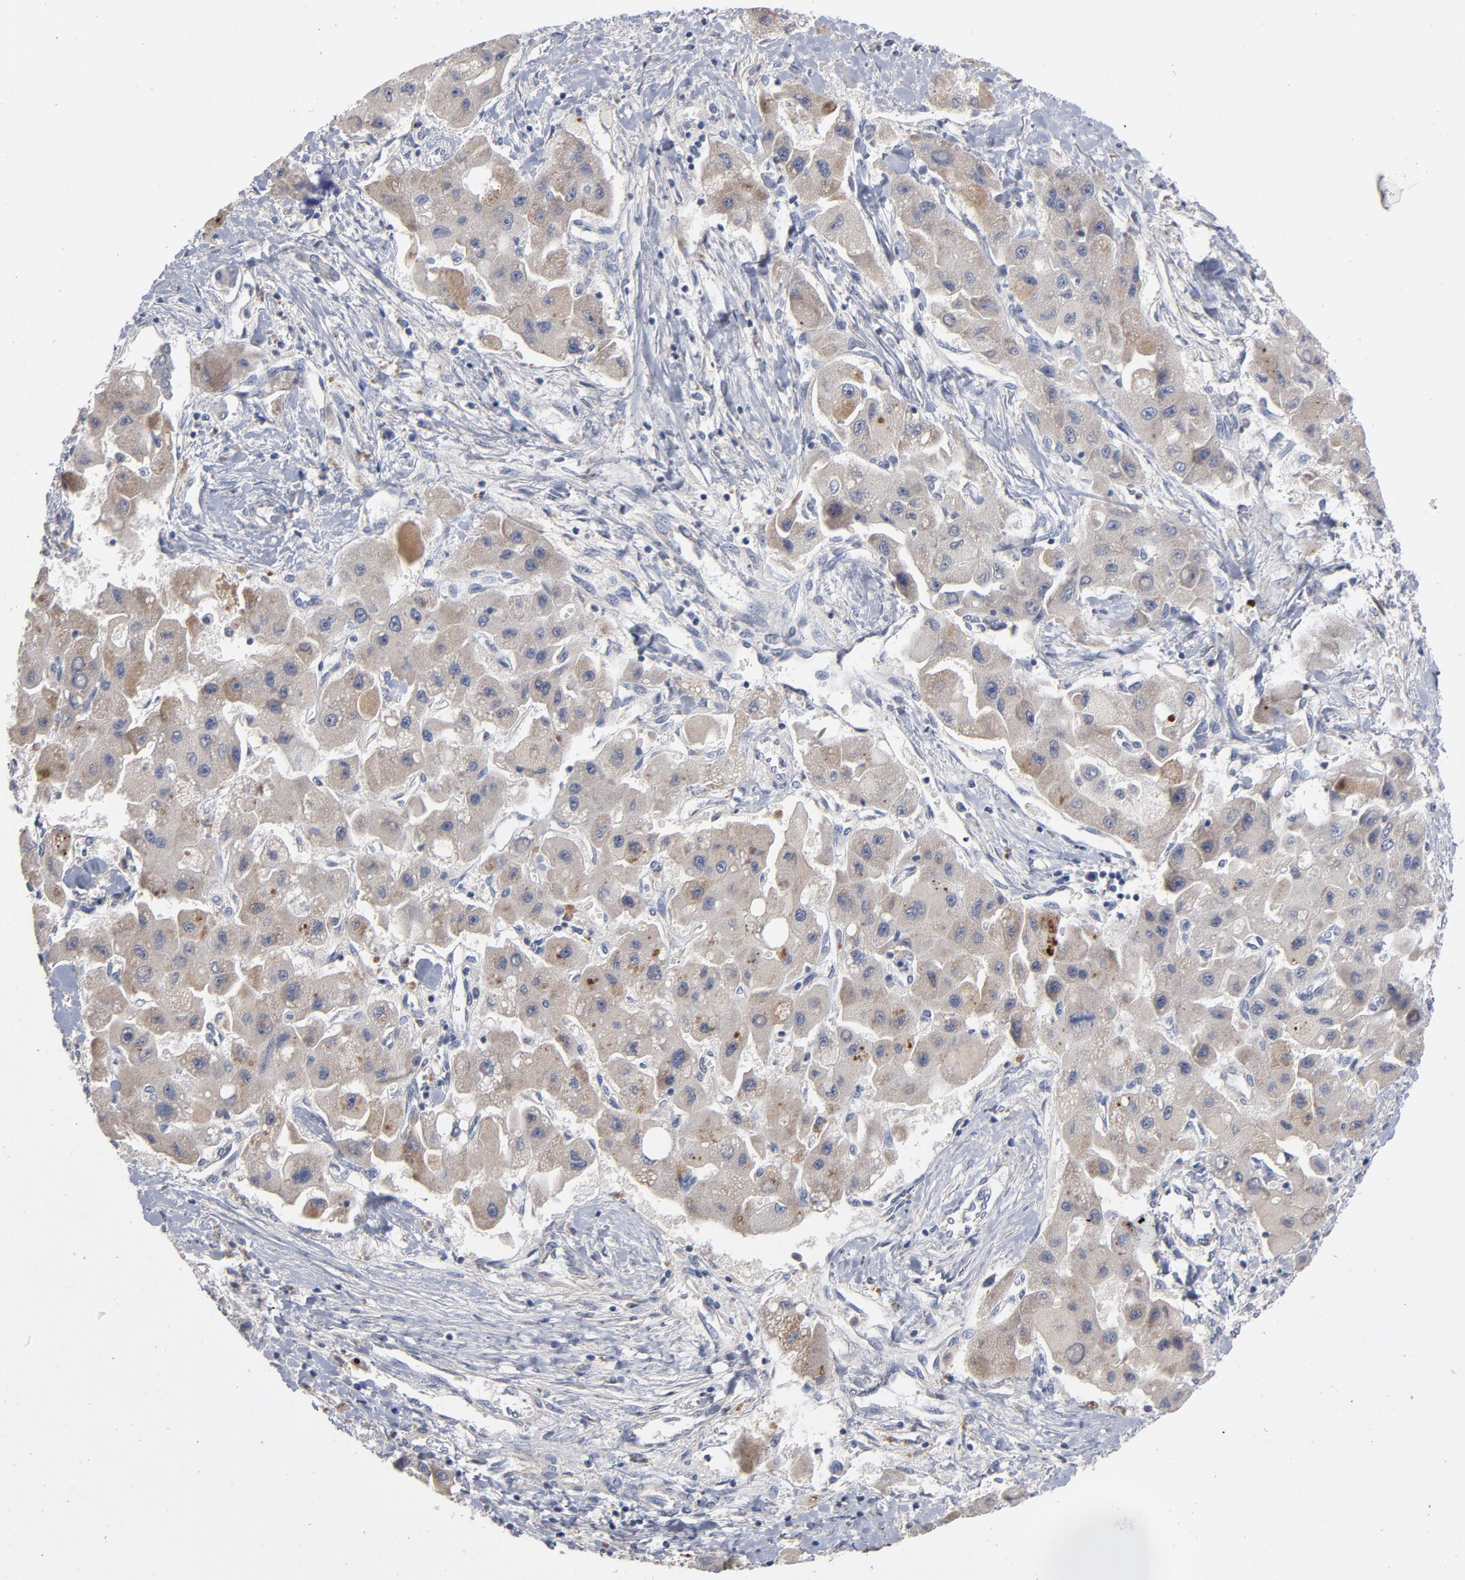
{"staining": {"intensity": "weak", "quantity": ">75%", "location": "cytoplasmic/membranous"}, "tissue": "liver cancer", "cell_type": "Tumor cells", "image_type": "cancer", "snomed": [{"axis": "morphology", "description": "Carcinoma, Hepatocellular, NOS"}, {"axis": "topography", "description": "Liver"}], "caption": "The micrograph displays a brown stain indicating the presence of a protein in the cytoplasmic/membranous of tumor cells in hepatocellular carcinoma (liver).", "gene": "CCDC134", "patient": {"sex": "male", "age": 24}}